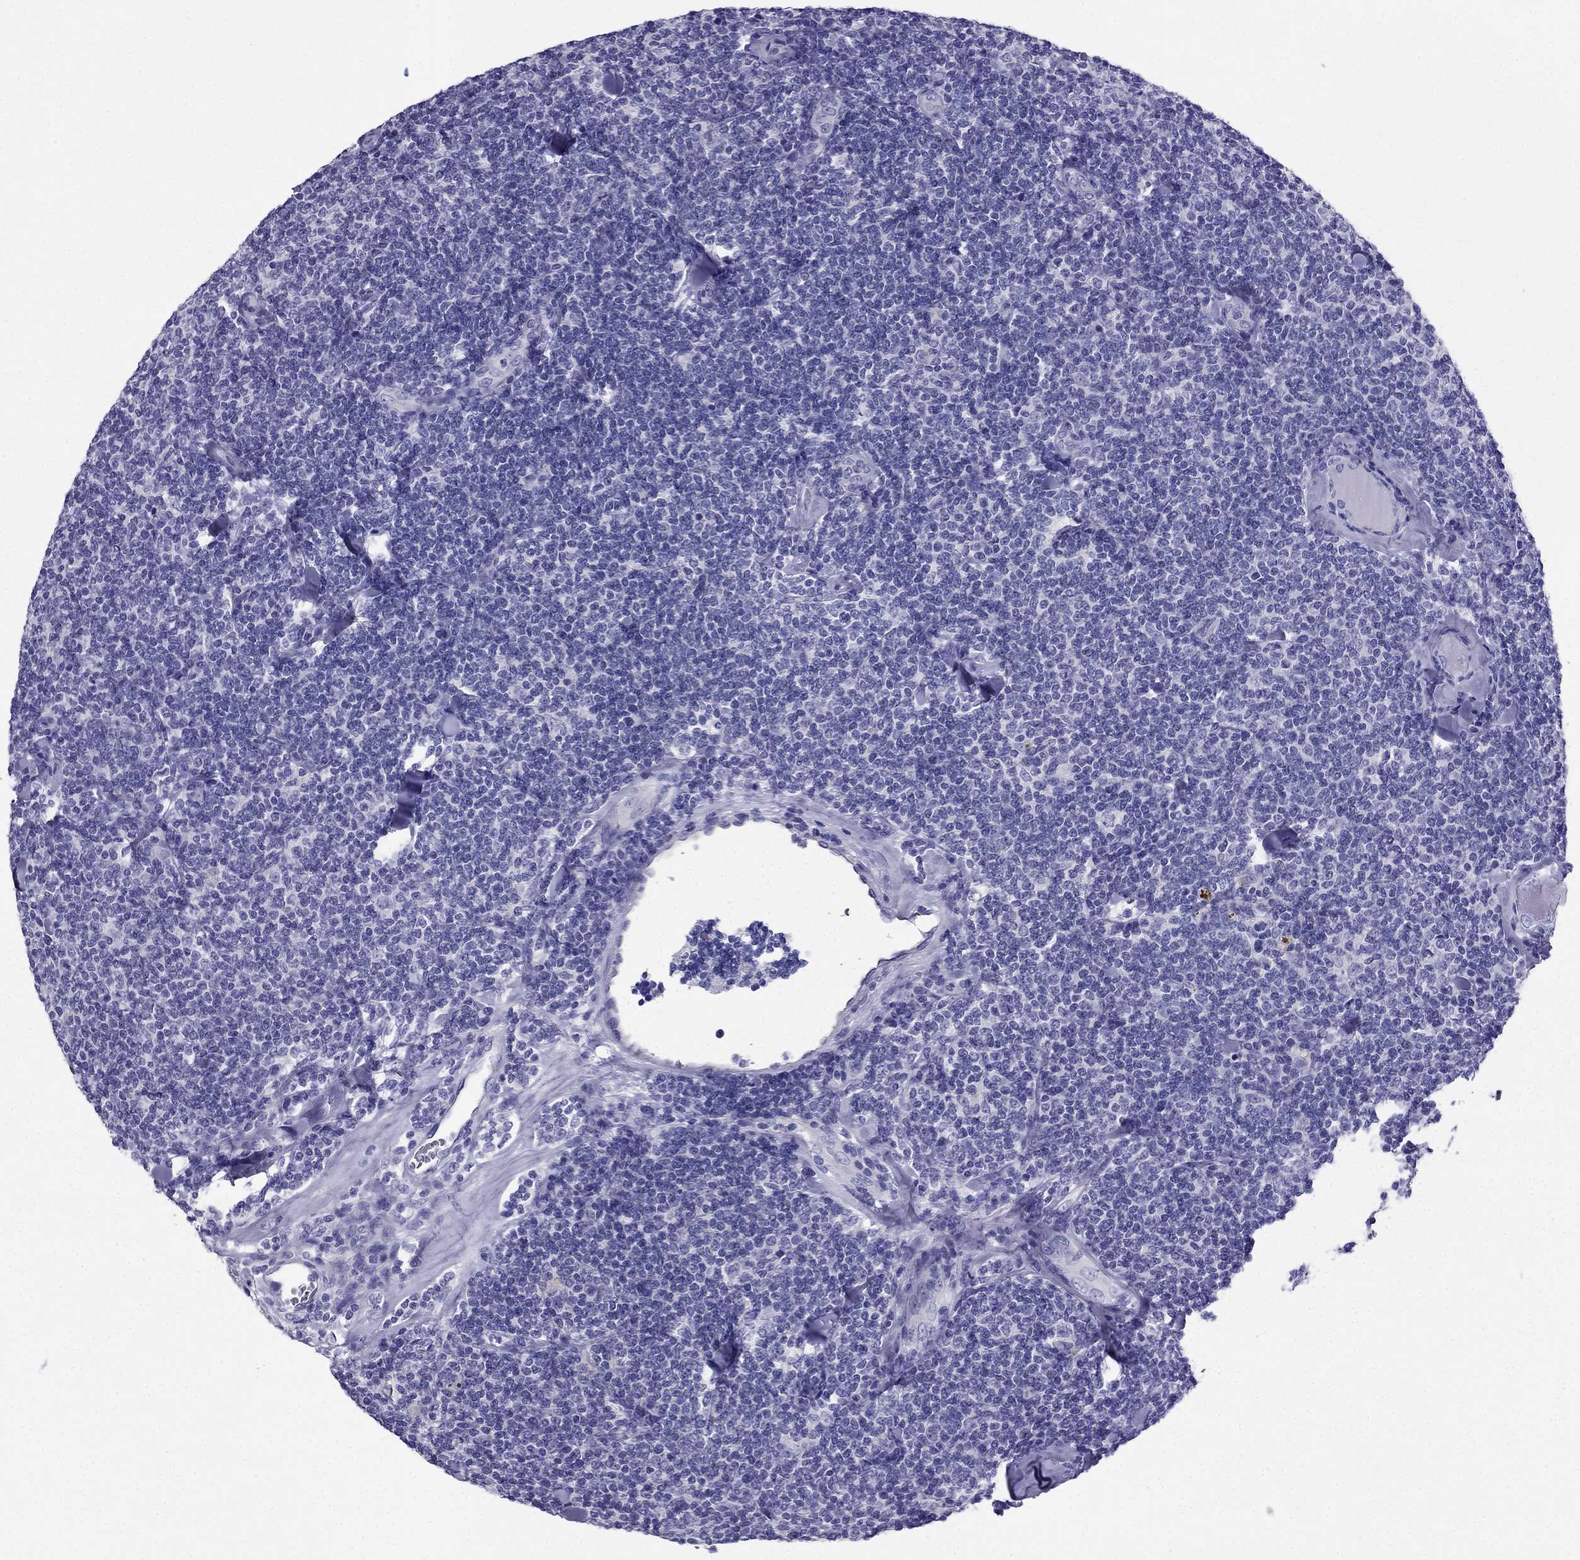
{"staining": {"intensity": "negative", "quantity": "none", "location": "none"}, "tissue": "lymphoma", "cell_type": "Tumor cells", "image_type": "cancer", "snomed": [{"axis": "morphology", "description": "Malignant lymphoma, non-Hodgkin's type, Low grade"}, {"axis": "topography", "description": "Lymph node"}], "caption": "Immunohistochemistry of human lymphoma reveals no positivity in tumor cells.", "gene": "PTH", "patient": {"sex": "female", "age": 56}}